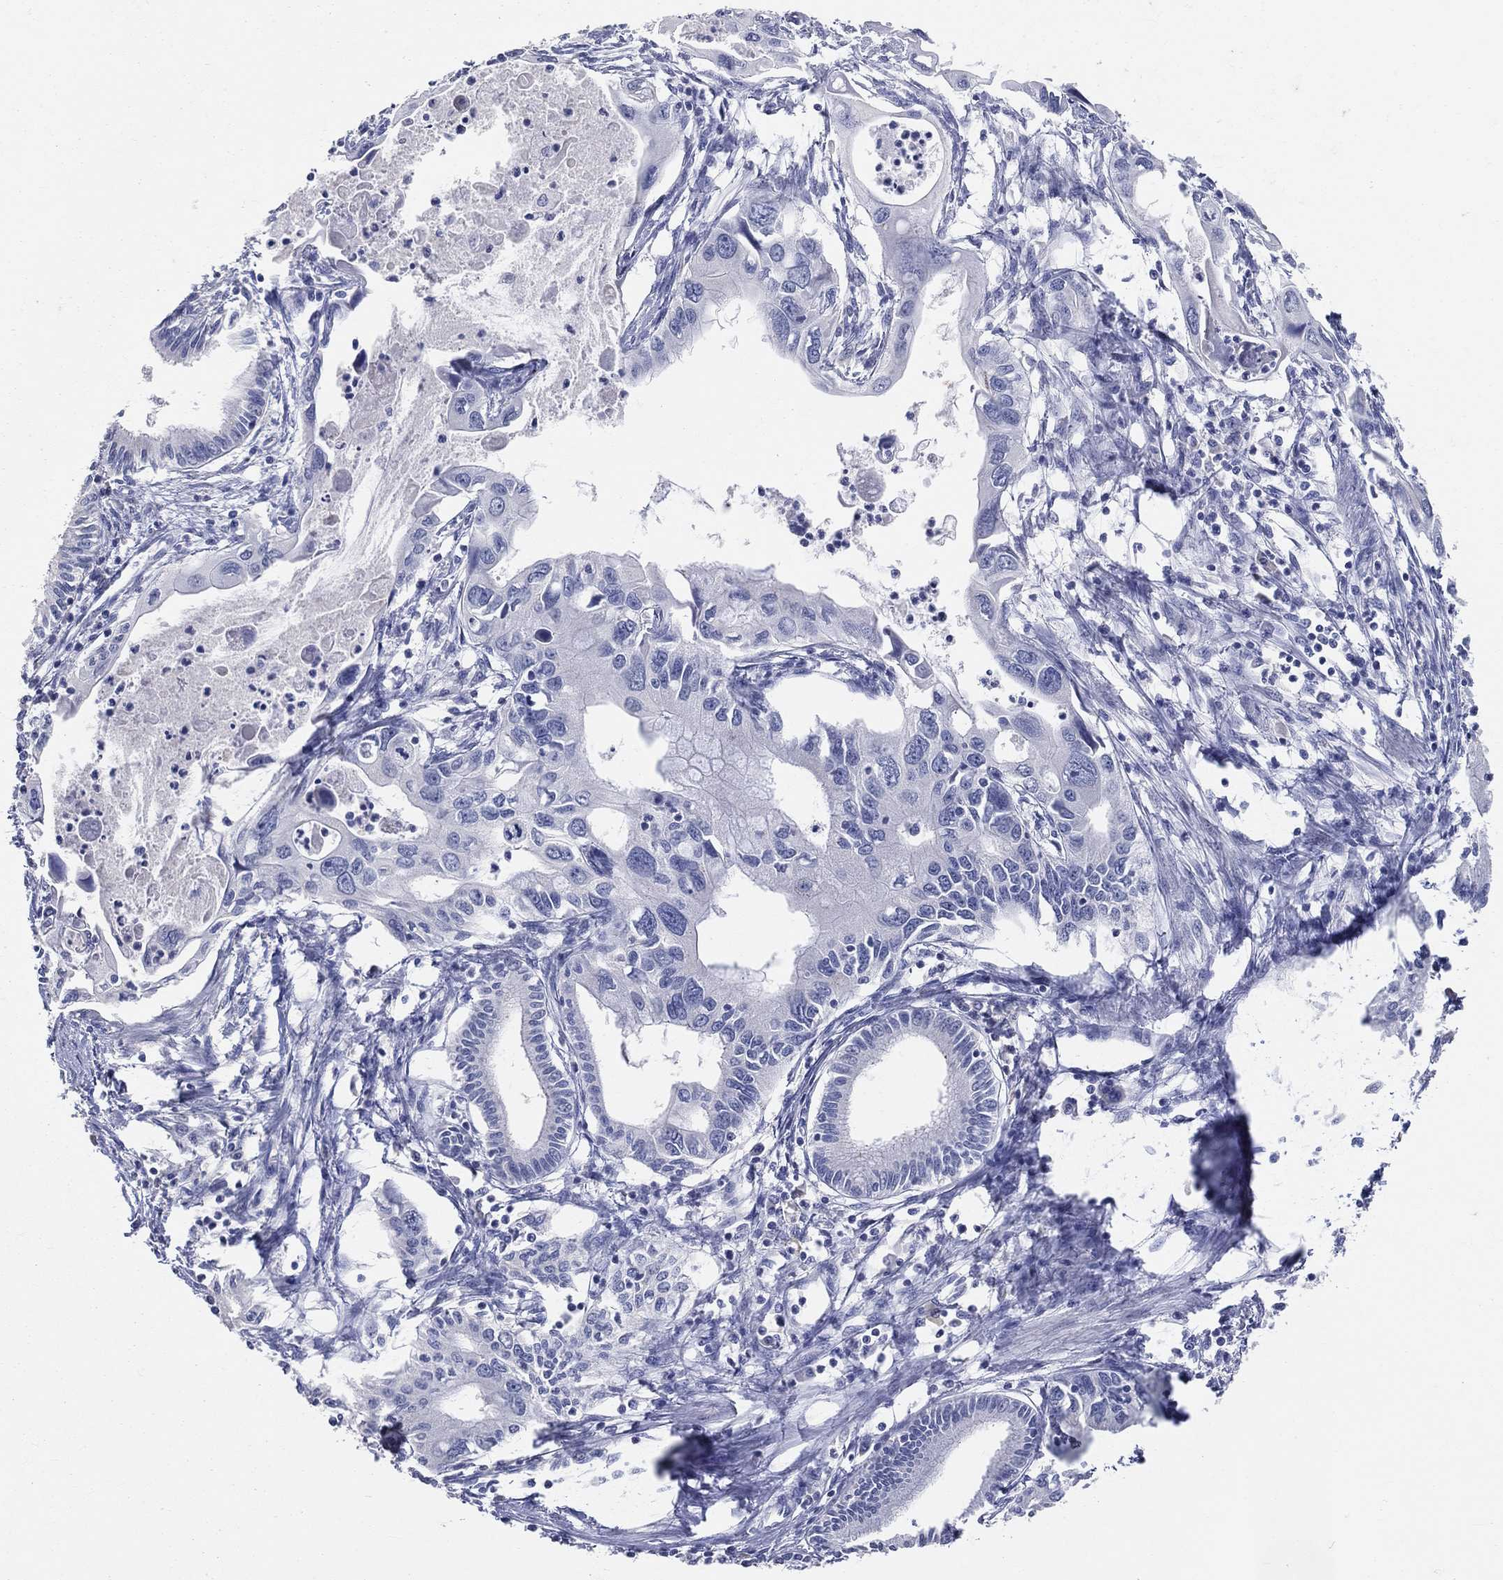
{"staining": {"intensity": "negative", "quantity": "none", "location": "none"}, "tissue": "pancreatic cancer", "cell_type": "Tumor cells", "image_type": "cancer", "snomed": [{"axis": "morphology", "description": "Adenocarcinoma, NOS"}, {"axis": "topography", "description": "Pancreas"}], "caption": "Immunohistochemical staining of pancreatic cancer displays no significant positivity in tumor cells.", "gene": "LAT", "patient": {"sex": "male", "age": 60}}